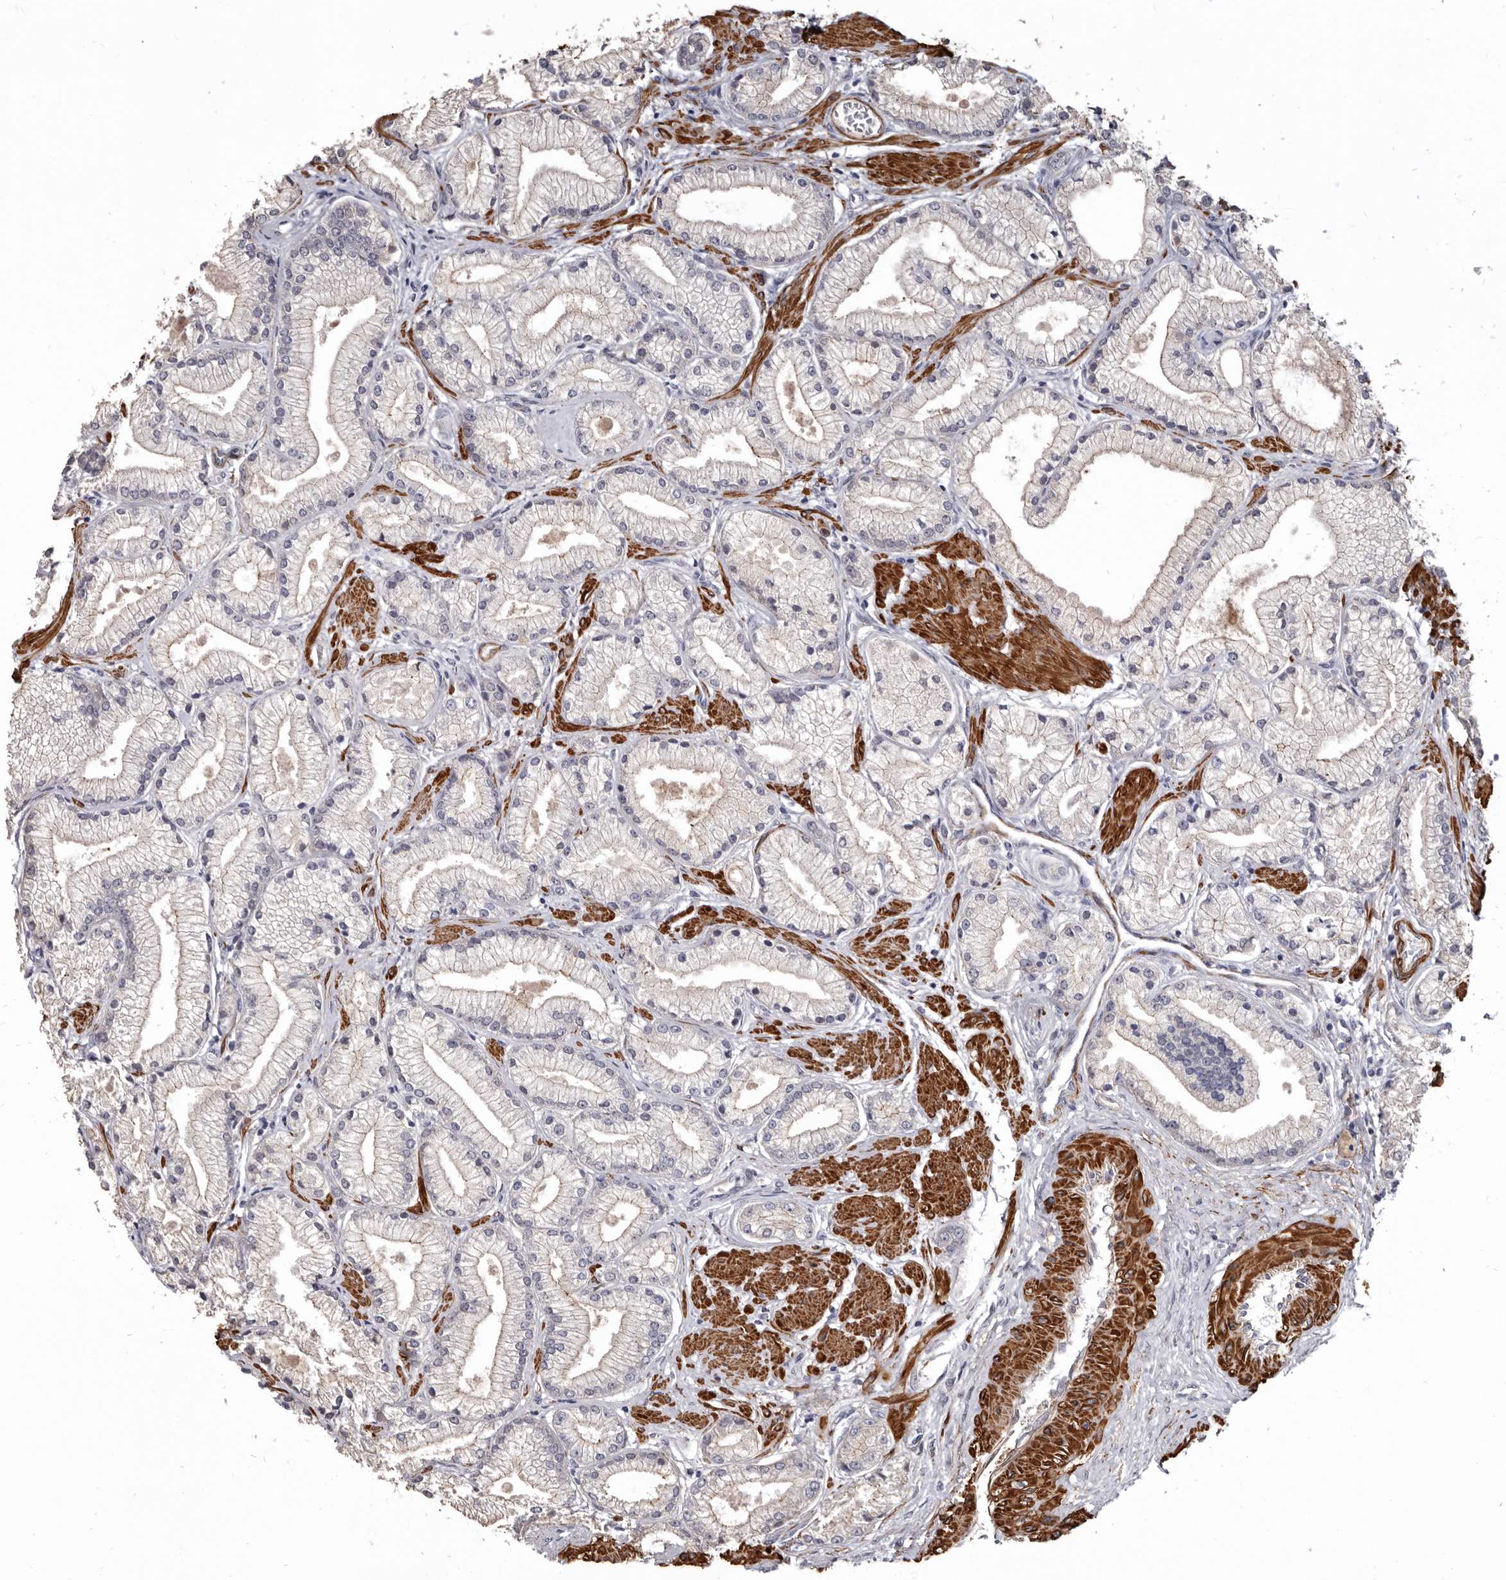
{"staining": {"intensity": "weak", "quantity": "<25%", "location": "cytoplasmic/membranous"}, "tissue": "prostate cancer", "cell_type": "Tumor cells", "image_type": "cancer", "snomed": [{"axis": "morphology", "description": "Adenocarcinoma, High grade"}, {"axis": "topography", "description": "Prostate"}], "caption": "IHC histopathology image of human prostate high-grade adenocarcinoma stained for a protein (brown), which exhibits no positivity in tumor cells. The staining was performed using DAB to visualize the protein expression in brown, while the nuclei were stained in blue with hematoxylin (Magnification: 20x).", "gene": "CGN", "patient": {"sex": "male", "age": 50}}